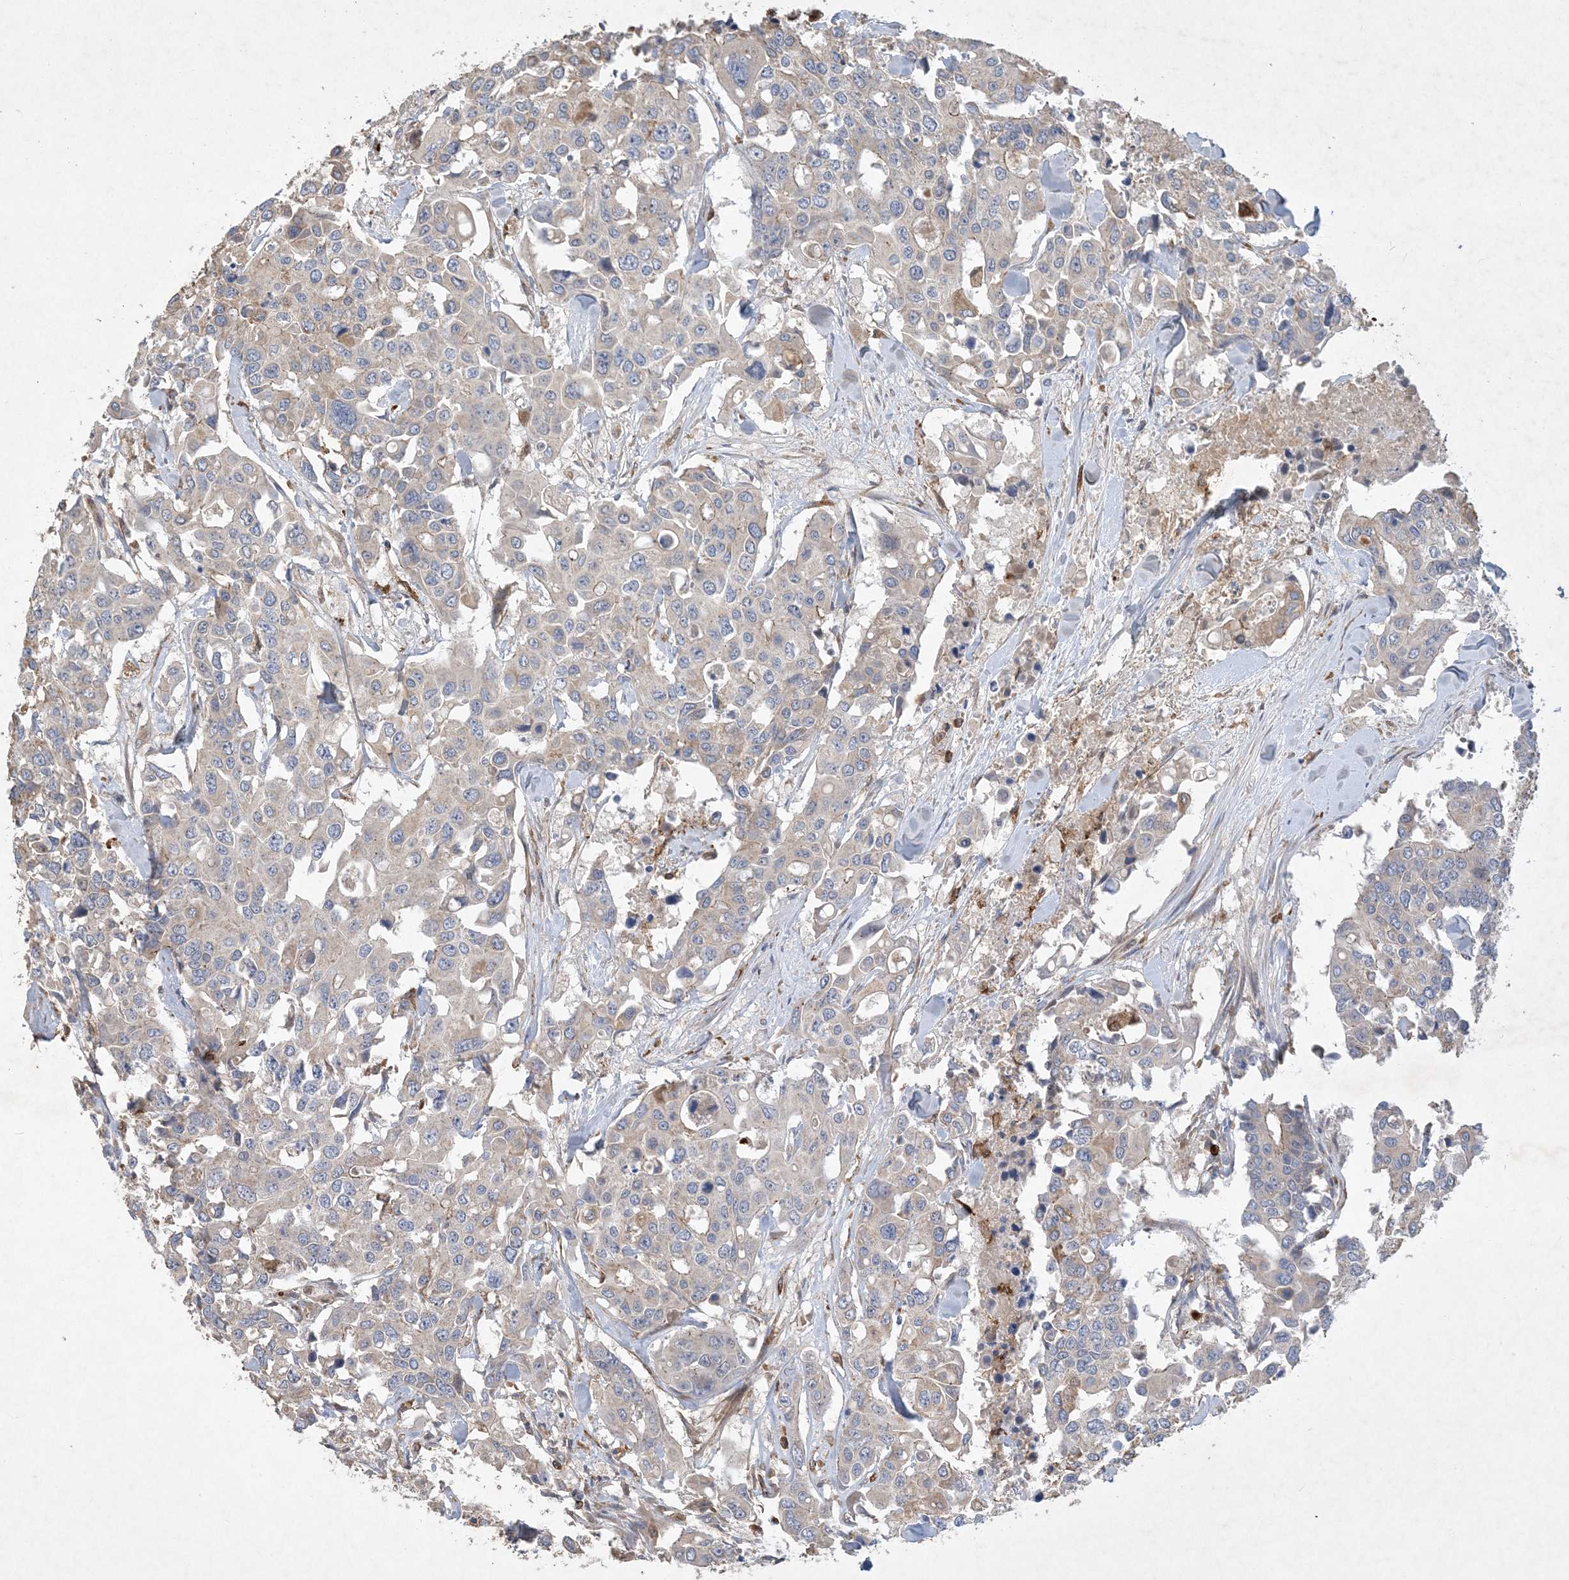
{"staining": {"intensity": "weak", "quantity": "<25%", "location": "cytoplasmic/membranous"}, "tissue": "colorectal cancer", "cell_type": "Tumor cells", "image_type": "cancer", "snomed": [{"axis": "morphology", "description": "Adenocarcinoma, NOS"}, {"axis": "topography", "description": "Colon"}], "caption": "The photomicrograph displays no staining of tumor cells in colorectal cancer.", "gene": "MASP2", "patient": {"sex": "male", "age": 77}}